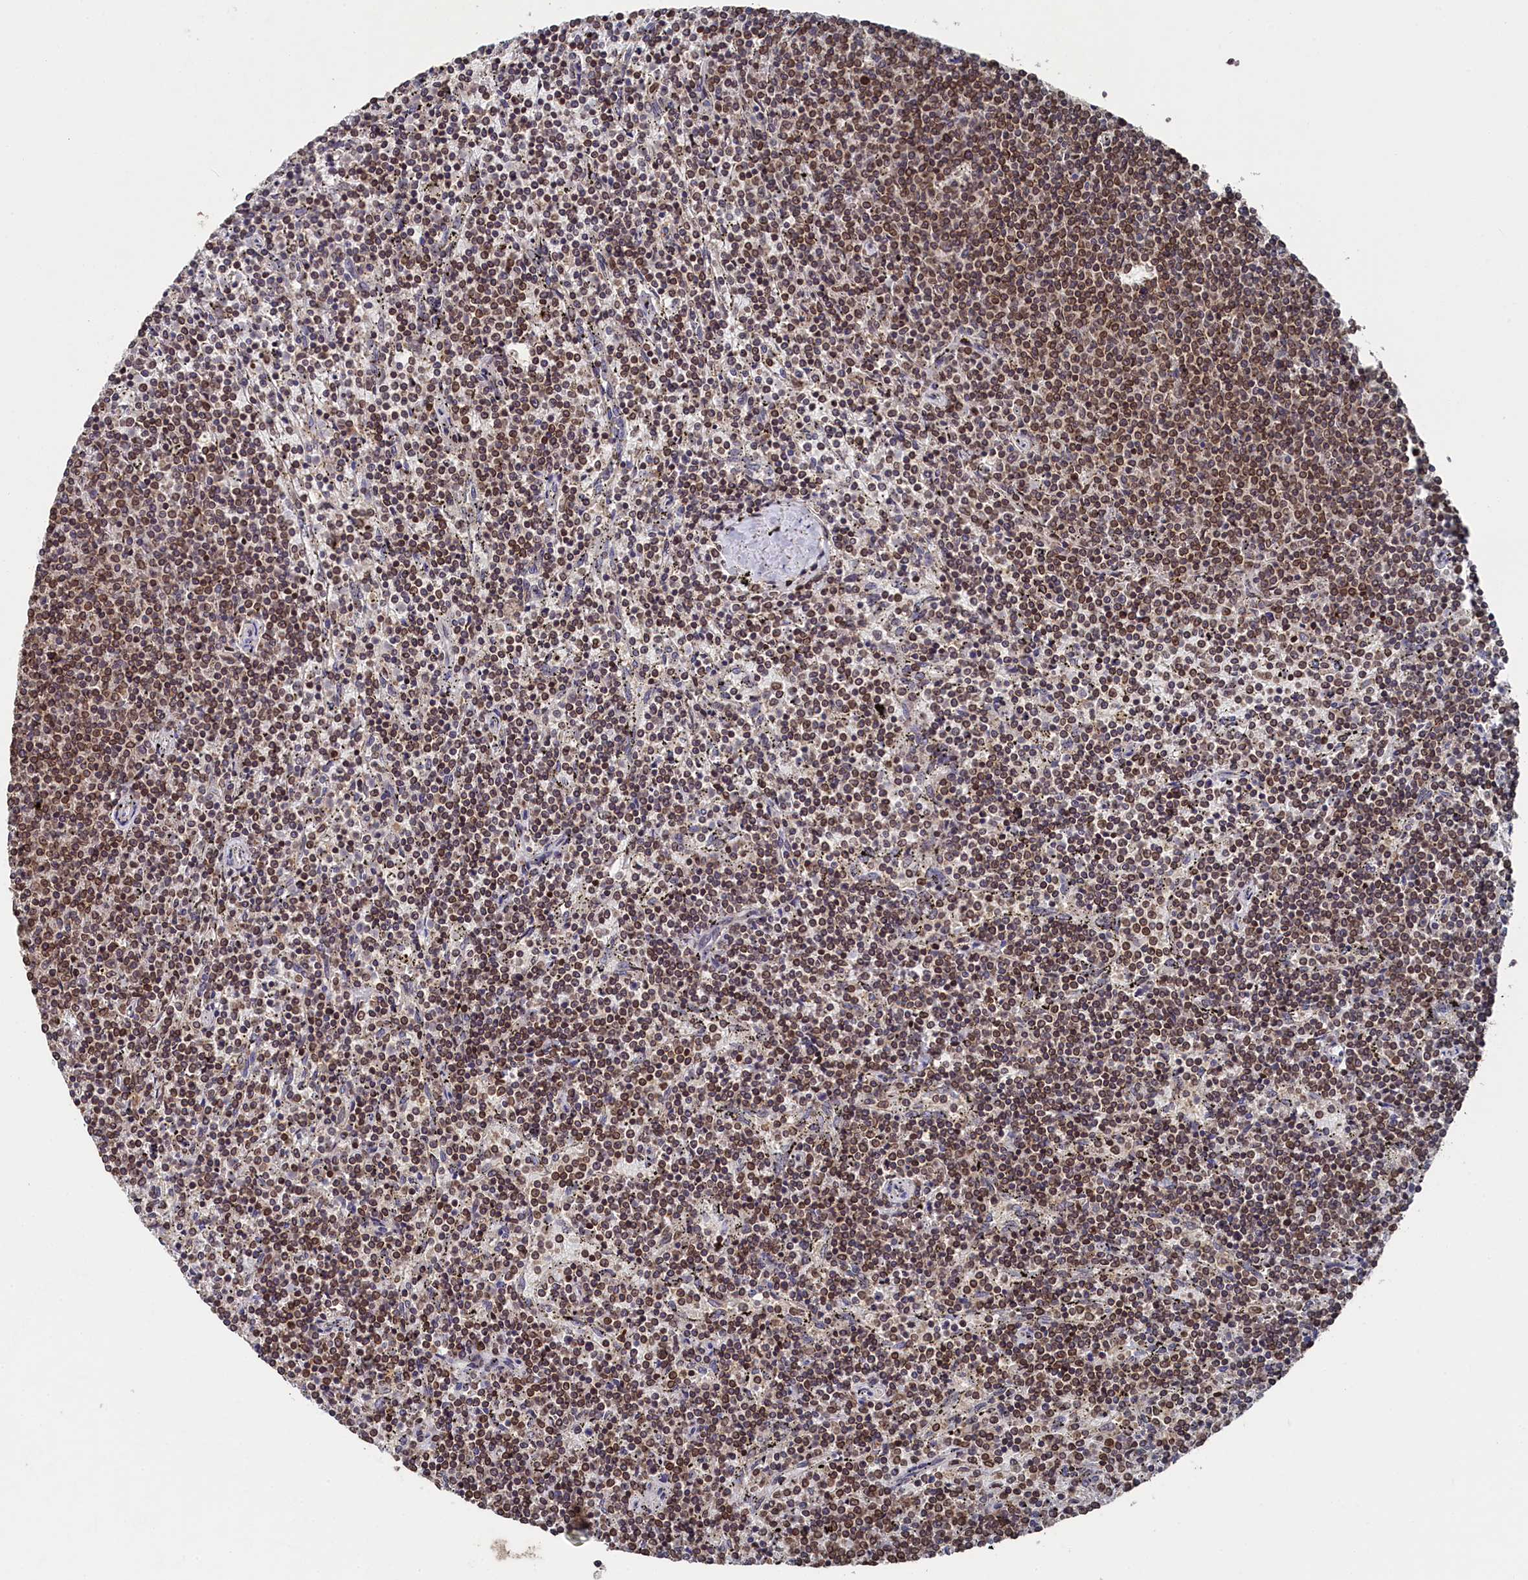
{"staining": {"intensity": "moderate", "quantity": ">75%", "location": "cytoplasmic/membranous,nuclear"}, "tissue": "lymphoma", "cell_type": "Tumor cells", "image_type": "cancer", "snomed": [{"axis": "morphology", "description": "Malignant lymphoma, non-Hodgkin's type, Low grade"}, {"axis": "topography", "description": "Spleen"}], "caption": "Human lymphoma stained for a protein (brown) exhibits moderate cytoplasmic/membranous and nuclear positive staining in about >75% of tumor cells.", "gene": "ANKEF1", "patient": {"sex": "female", "age": 50}}